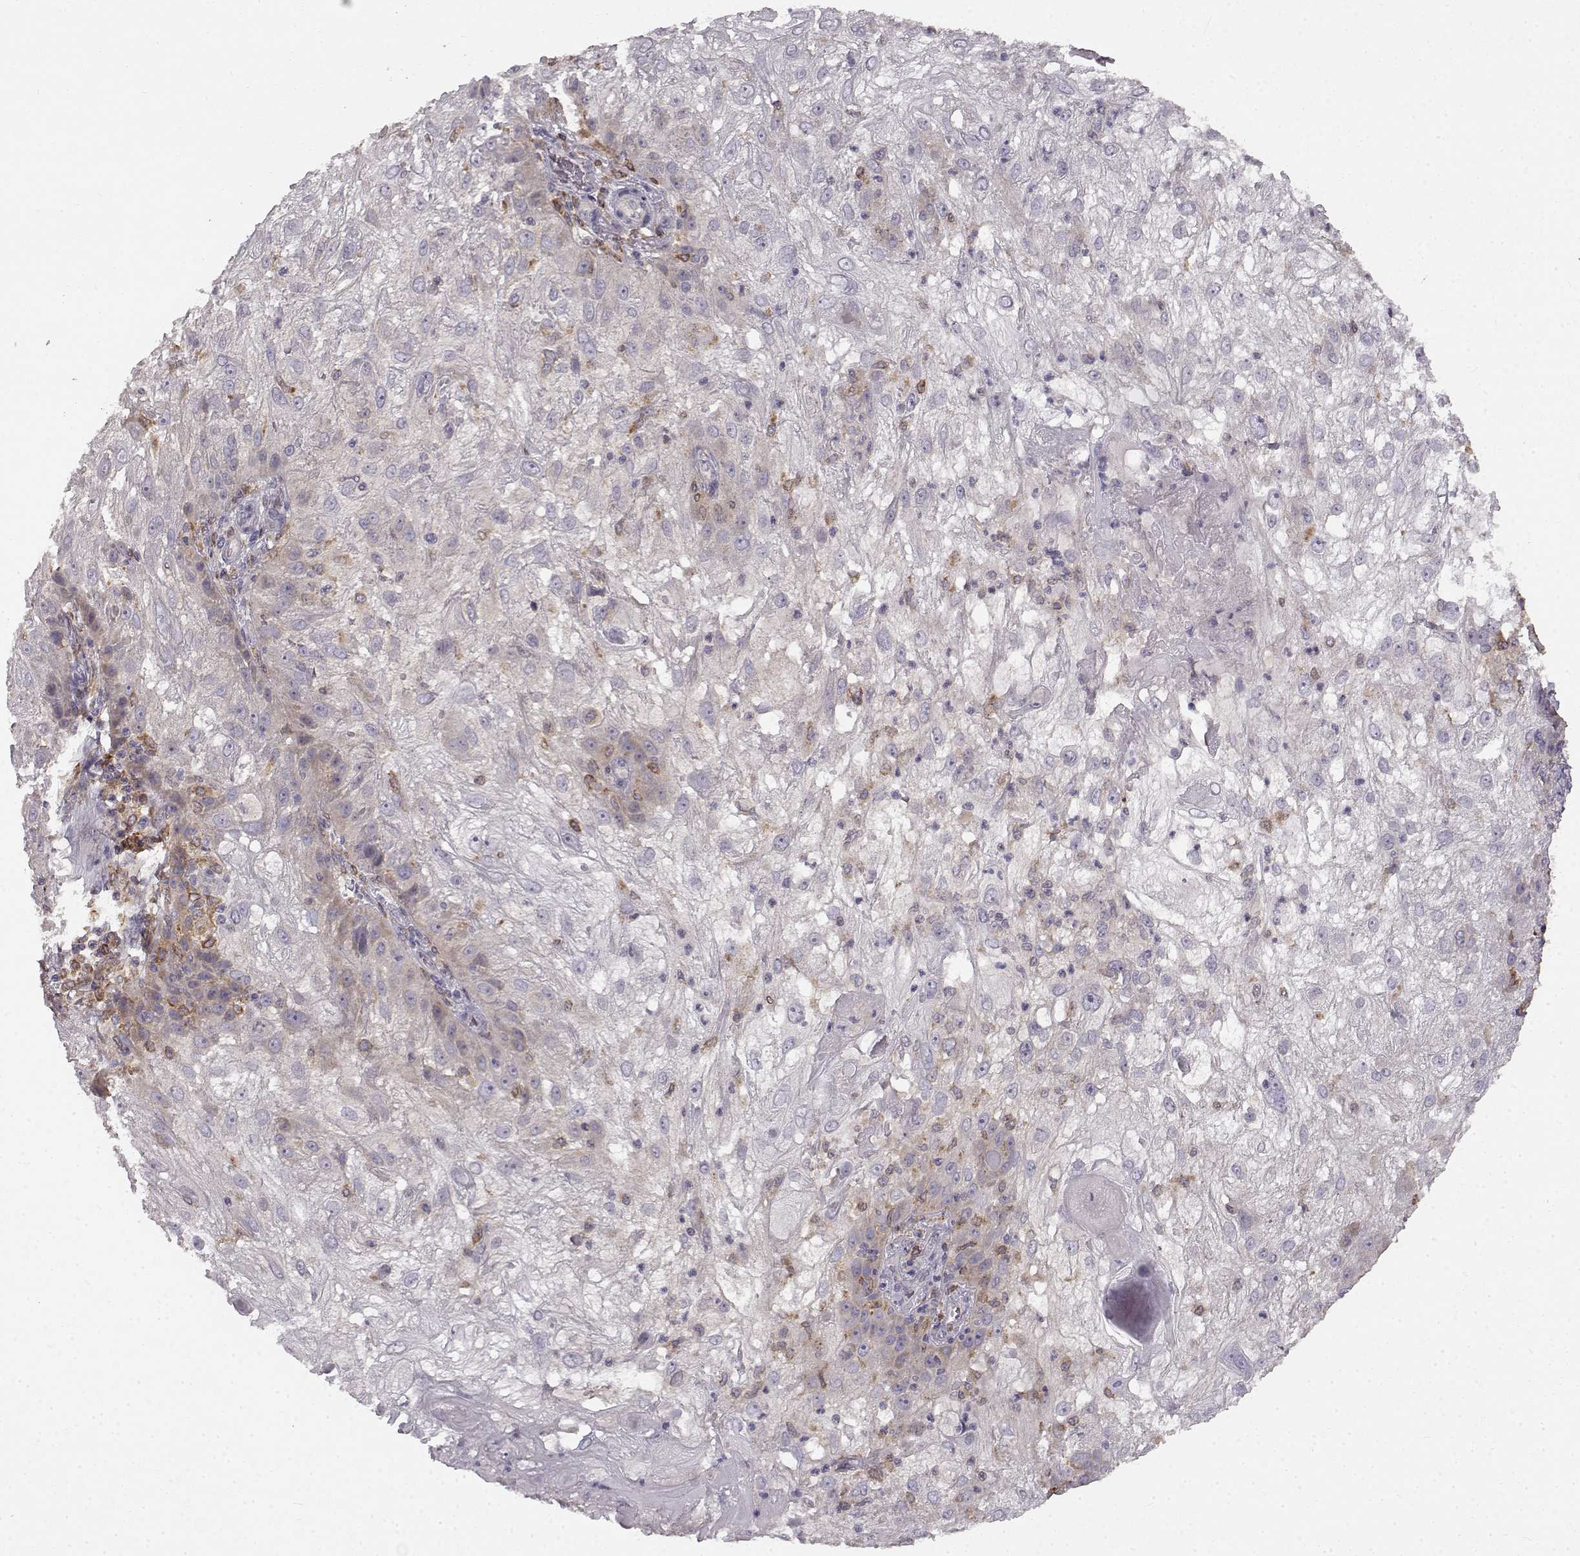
{"staining": {"intensity": "weak", "quantity": ">75%", "location": "cytoplasmic/membranous"}, "tissue": "skin cancer", "cell_type": "Tumor cells", "image_type": "cancer", "snomed": [{"axis": "morphology", "description": "Normal tissue, NOS"}, {"axis": "morphology", "description": "Squamous cell carcinoma, NOS"}, {"axis": "topography", "description": "Skin"}], "caption": "Brown immunohistochemical staining in human skin cancer (squamous cell carcinoma) displays weak cytoplasmic/membranous staining in about >75% of tumor cells.", "gene": "SPAG17", "patient": {"sex": "female", "age": 83}}